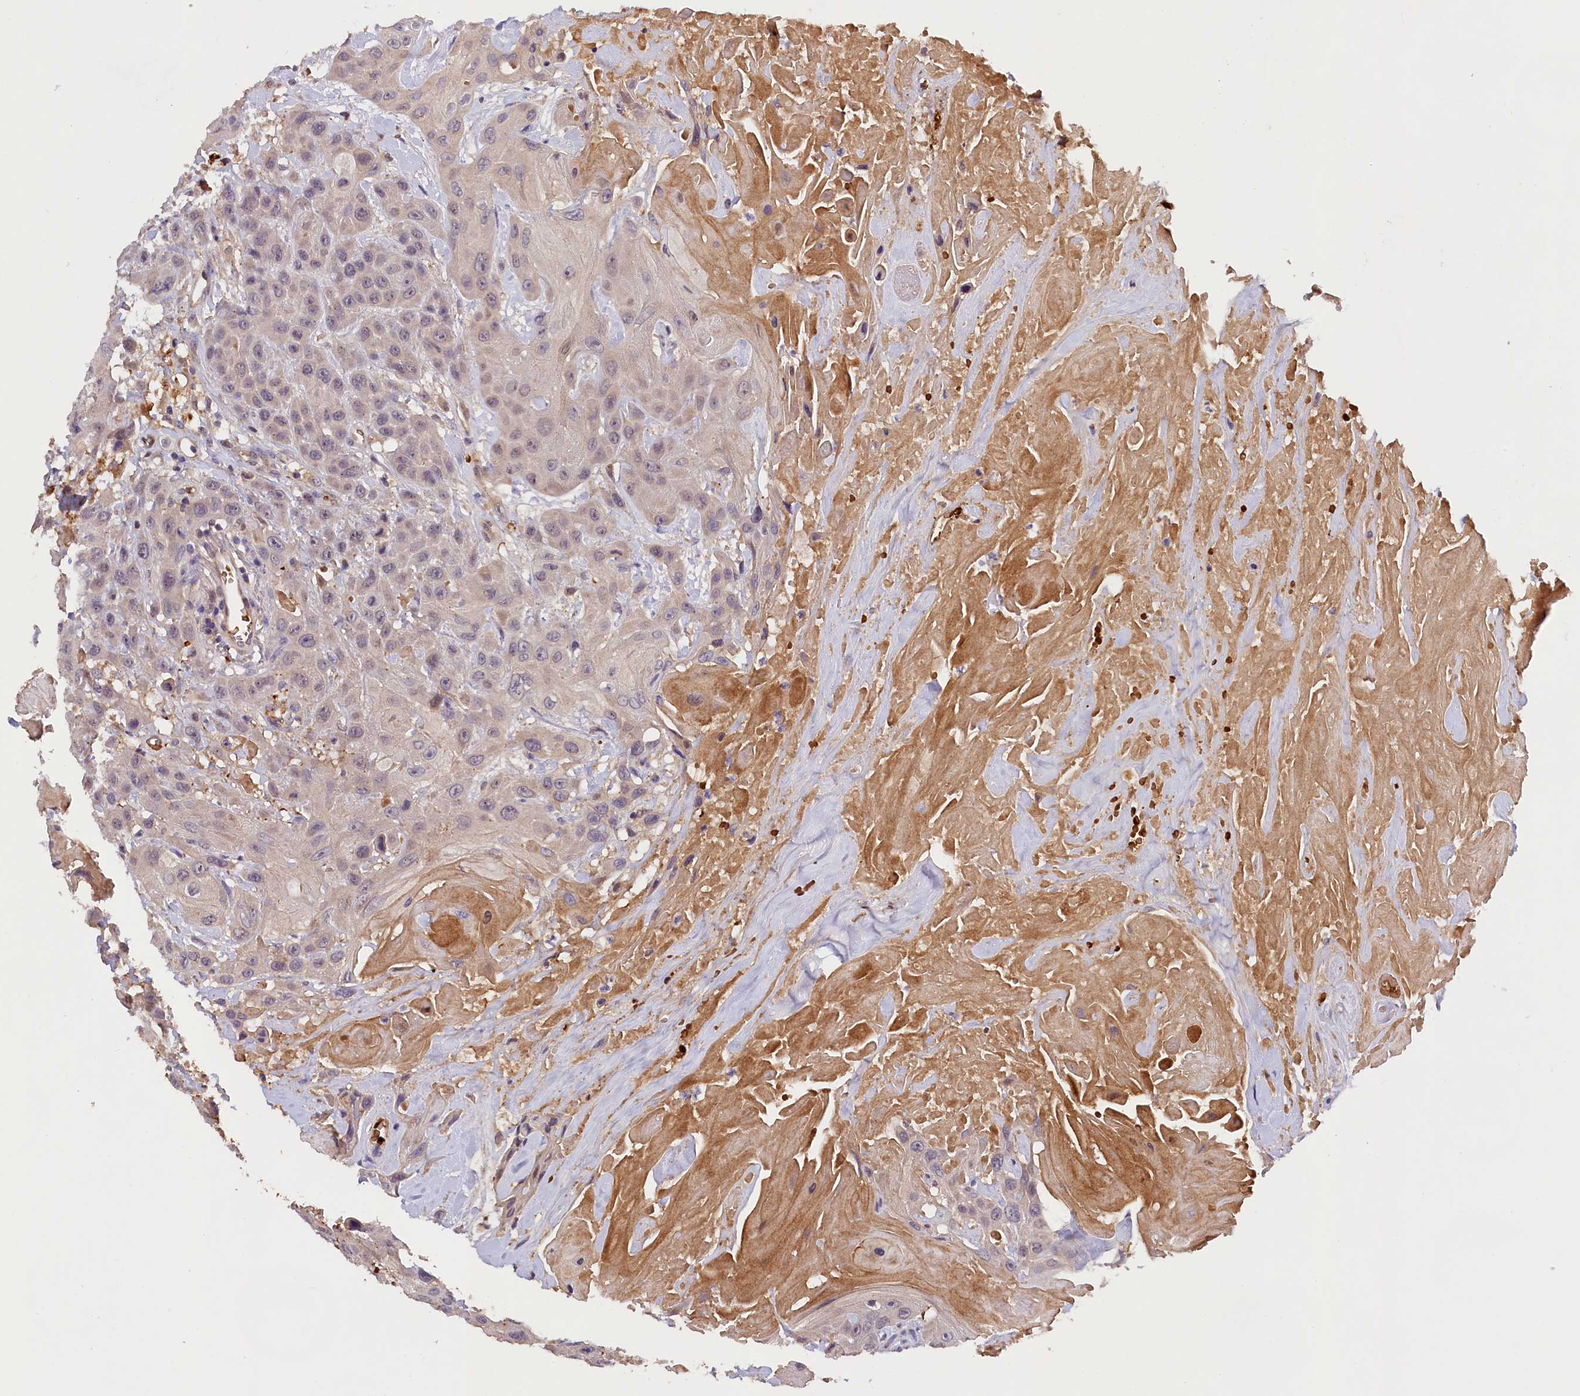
{"staining": {"intensity": "weak", "quantity": "<25%", "location": "cytoplasmic/membranous"}, "tissue": "head and neck cancer", "cell_type": "Tumor cells", "image_type": "cancer", "snomed": [{"axis": "morphology", "description": "Squamous cell carcinoma, NOS"}, {"axis": "topography", "description": "Head-Neck"}], "caption": "Tumor cells show no significant positivity in head and neck squamous cell carcinoma.", "gene": "PHAF1", "patient": {"sex": "male", "age": 81}}